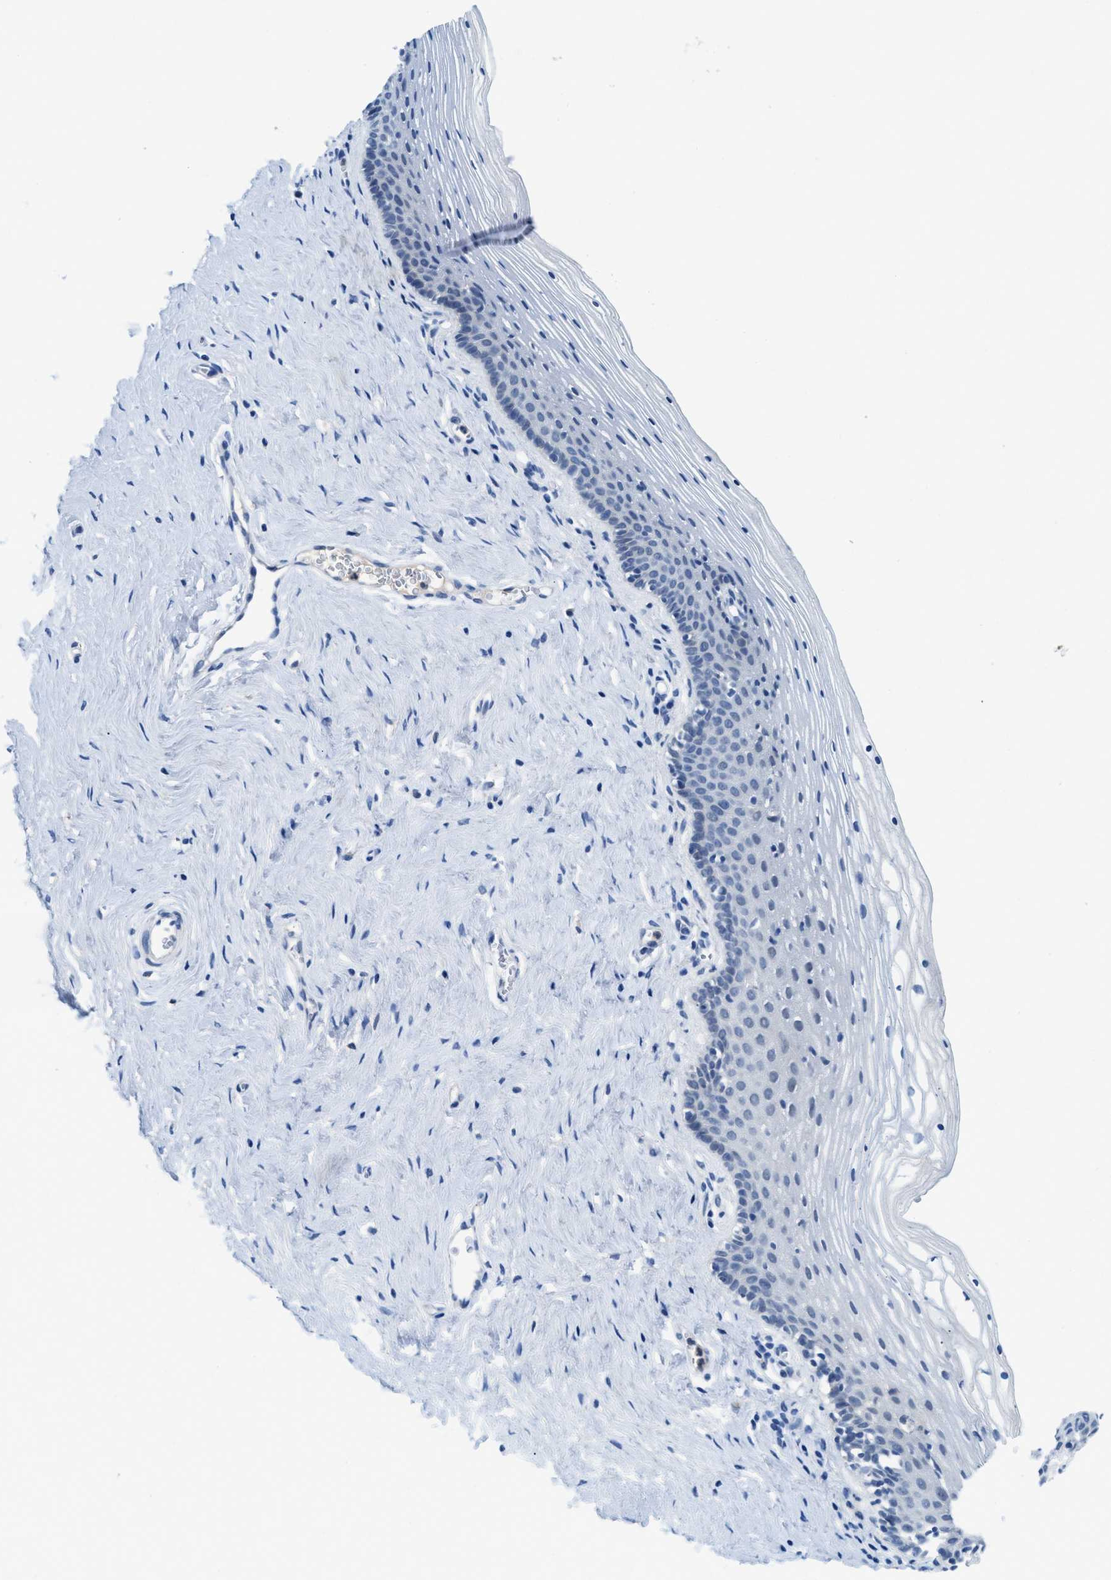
{"staining": {"intensity": "negative", "quantity": "none", "location": "none"}, "tissue": "vagina", "cell_type": "Squamous epithelial cells", "image_type": "normal", "snomed": [{"axis": "morphology", "description": "Normal tissue, NOS"}, {"axis": "topography", "description": "Vagina"}], "caption": "IHC image of unremarkable vagina: human vagina stained with DAB (3,3'-diaminobenzidine) exhibits no significant protein staining in squamous epithelial cells.", "gene": "TSPAN3", "patient": {"sex": "female", "age": 32}}